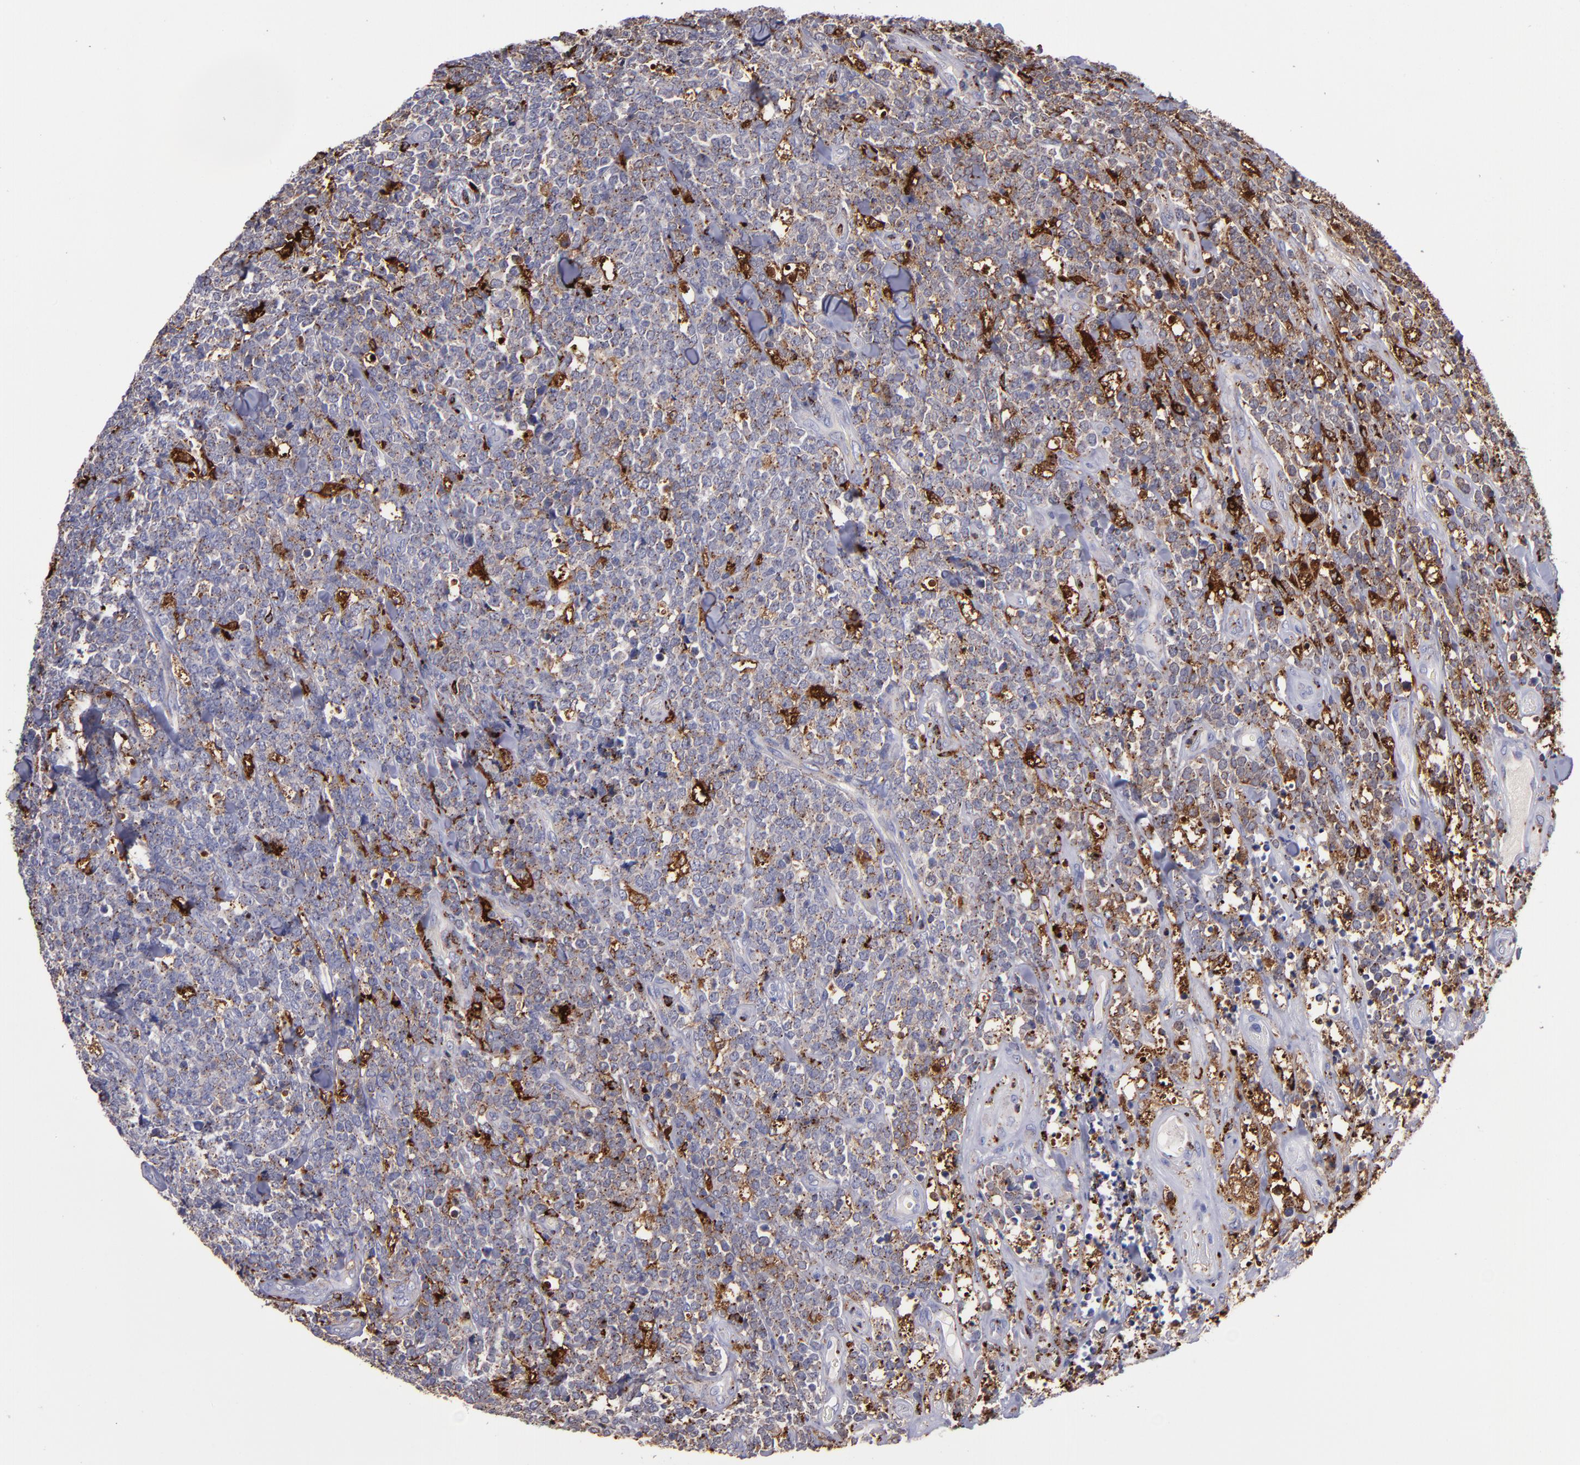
{"staining": {"intensity": "moderate", "quantity": ">75%", "location": "cytoplasmic/membranous"}, "tissue": "lymphoma", "cell_type": "Tumor cells", "image_type": "cancer", "snomed": [{"axis": "morphology", "description": "Malignant lymphoma, non-Hodgkin's type, High grade"}, {"axis": "topography", "description": "Small intestine"}, {"axis": "topography", "description": "Colon"}], "caption": "This photomicrograph shows high-grade malignant lymphoma, non-Hodgkin's type stained with IHC to label a protein in brown. The cytoplasmic/membranous of tumor cells show moderate positivity for the protein. Nuclei are counter-stained blue.", "gene": "CTSS", "patient": {"sex": "male", "age": 8}}